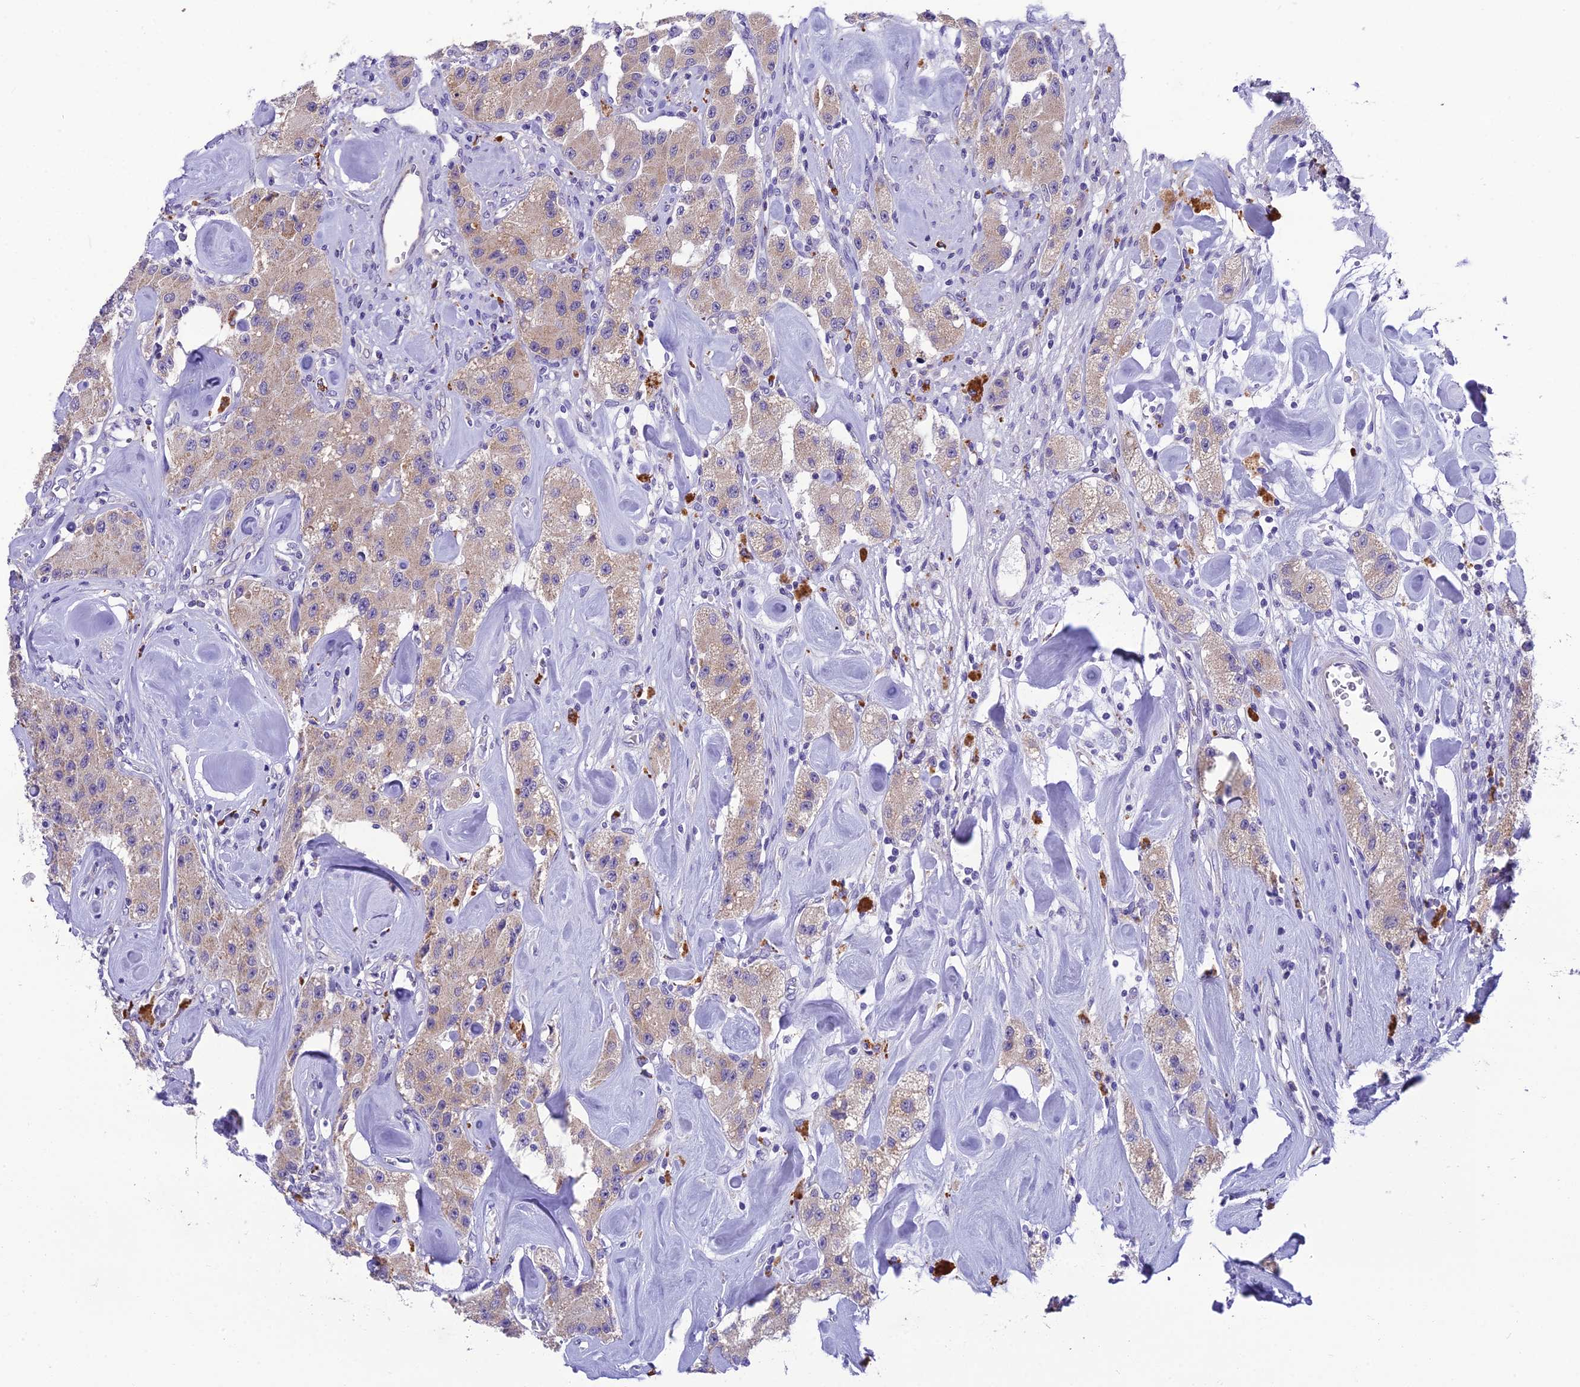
{"staining": {"intensity": "weak", "quantity": "<25%", "location": "cytoplasmic/membranous"}, "tissue": "carcinoid", "cell_type": "Tumor cells", "image_type": "cancer", "snomed": [{"axis": "morphology", "description": "Carcinoid, malignant, NOS"}, {"axis": "topography", "description": "Pancreas"}], "caption": "This is an IHC micrograph of human malignant carcinoid. There is no positivity in tumor cells.", "gene": "MIIP", "patient": {"sex": "male", "age": 41}}